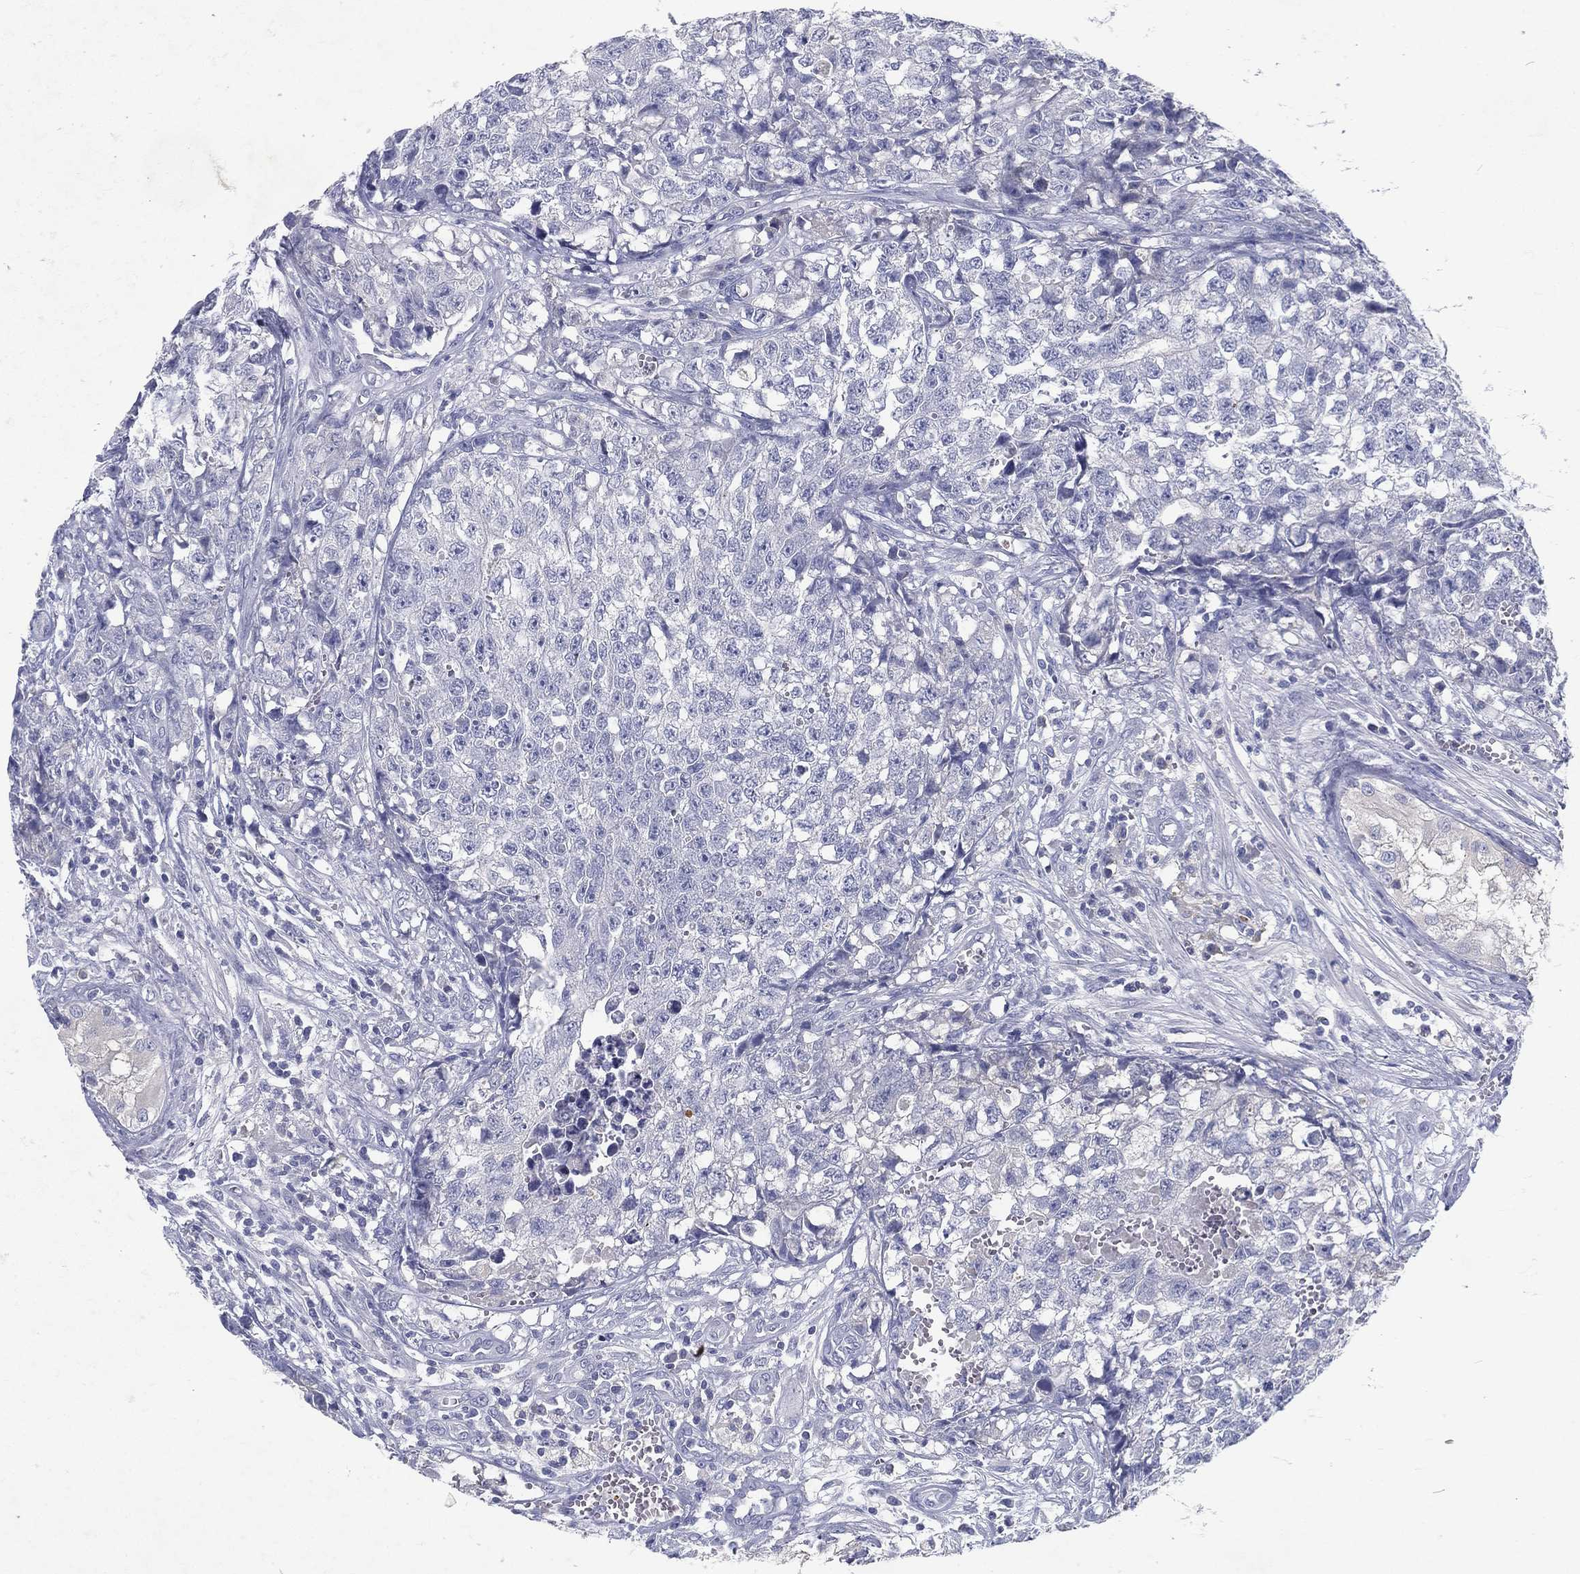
{"staining": {"intensity": "negative", "quantity": "none", "location": "none"}, "tissue": "testis cancer", "cell_type": "Tumor cells", "image_type": "cancer", "snomed": [{"axis": "morphology", "description": "Seminoma, NOS"}, {"axis": "morphology", "description": "Carcinoma, Embryonal, NOS"}, {"axis": "topography", "description": "Testis"}], "caption": "Immunohistochemistry (IHC) photomicrograph of embryonal carcinoma (testis) stained for a protein (brown), which reveals no staining in tumor cells.", "gene": "RGS13", "patient": {"sex": "male", "age": 22}}